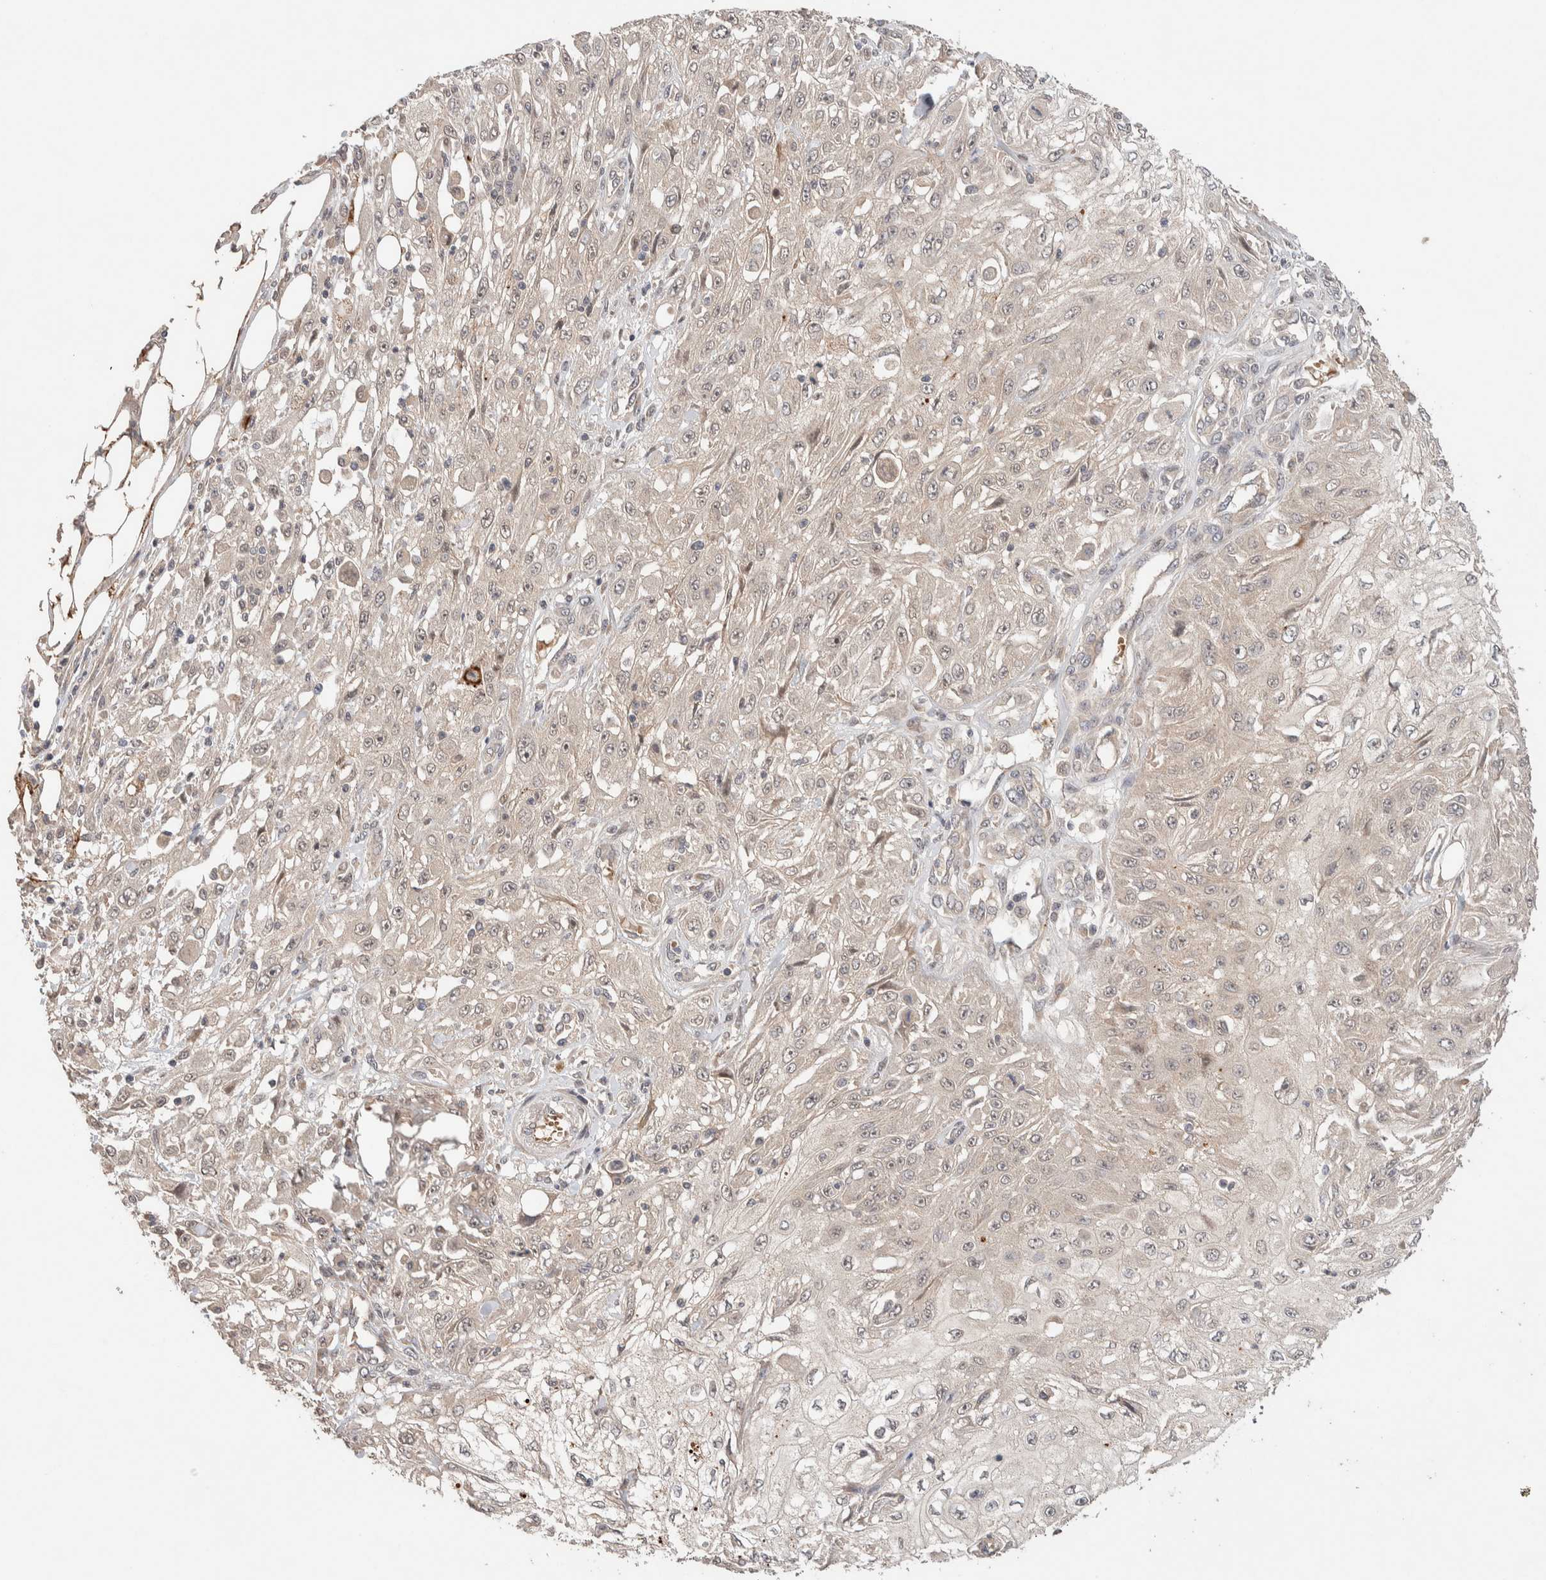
{"staining": {"intensity": "negative", "quantity": "none", "location": "none"}, "tissue": "skin cancer", "cell_type": "Tumor cells", "image_type": "cancer", "snomed": [{"axis": "morphology", "description": "Squamous cell carcinoma, NOS"}, {"axis": "morphology", "description": "Squamous cell carcinoma, metastatic, NOS"}, {"axis": "topography", "description": "Skin"}, {"axis": "topography", "description": "Lymph node"}], "caption": "Skin squamous cell carcinoma was stained to show a protein in brown. There is no significant positivity in tumor cells. (DAB (3,3'-diaminobenzidine) immunohistochemistry (IHC) visualized using brightfield microscopy, high magnification).", "gene": "CASK", "patient": {"sex": "male", "age": 75}}